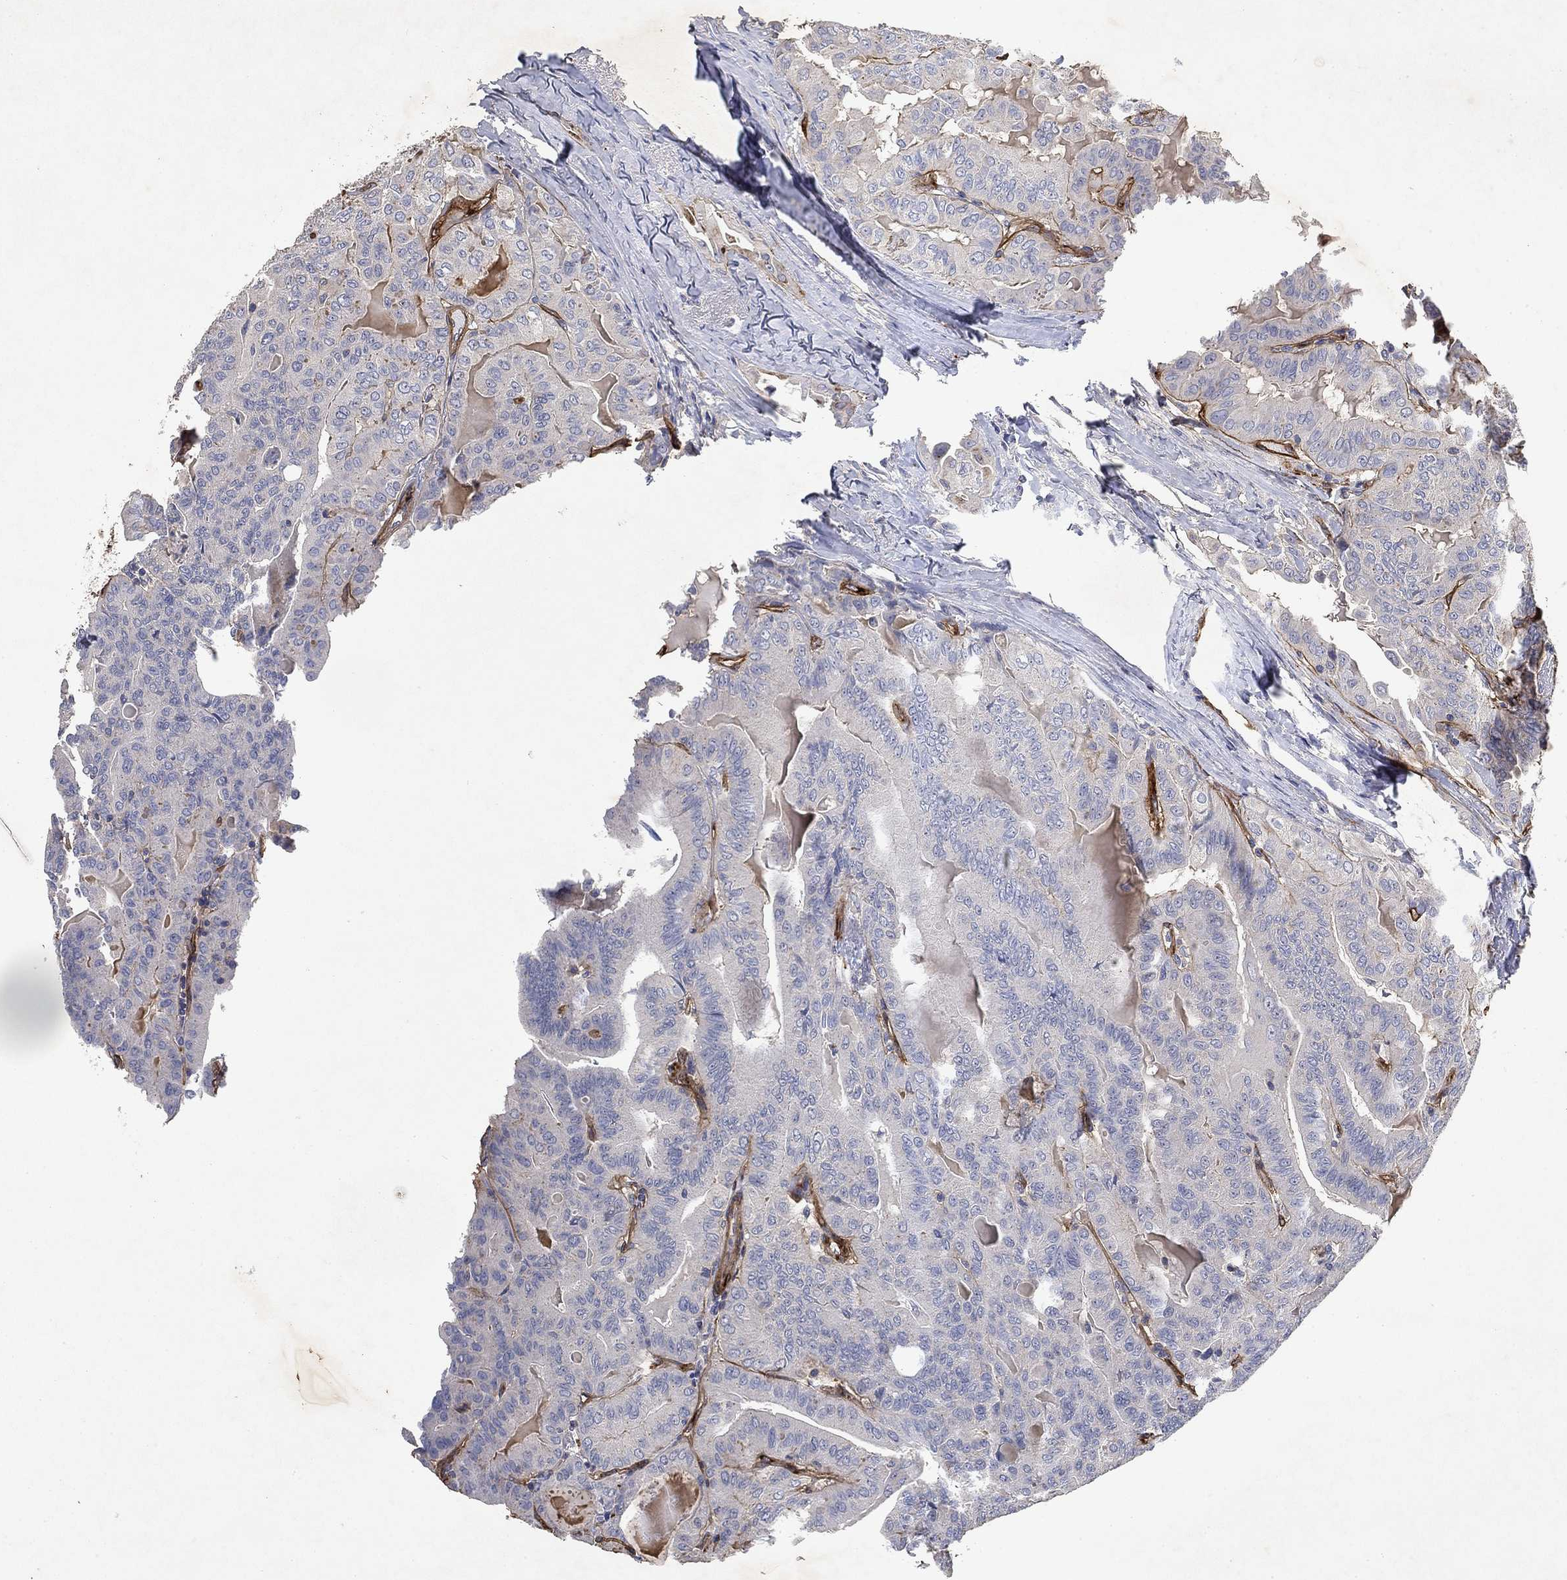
{"staining": {"intensity": "negative", "quantity": "none", "location": "none"}, "tissue": "thyroid cancer", "cell_type": "Tumor cells", "image_type": "cancer", "snomed": [{"axis": "morphology", "description": "Papillary adenocarcinoma, NOS"}, {"axis": "topography", "description": "Thyroid gland"}], "caption": "The photomicrograph exhibits no significant staining in tumor cells of thyroid cancer. (DAB IHC visualized using brightfield microscopy, high magnification).", "gene": "COL4A2", "patient": {"sex": "female", "age": 68}}